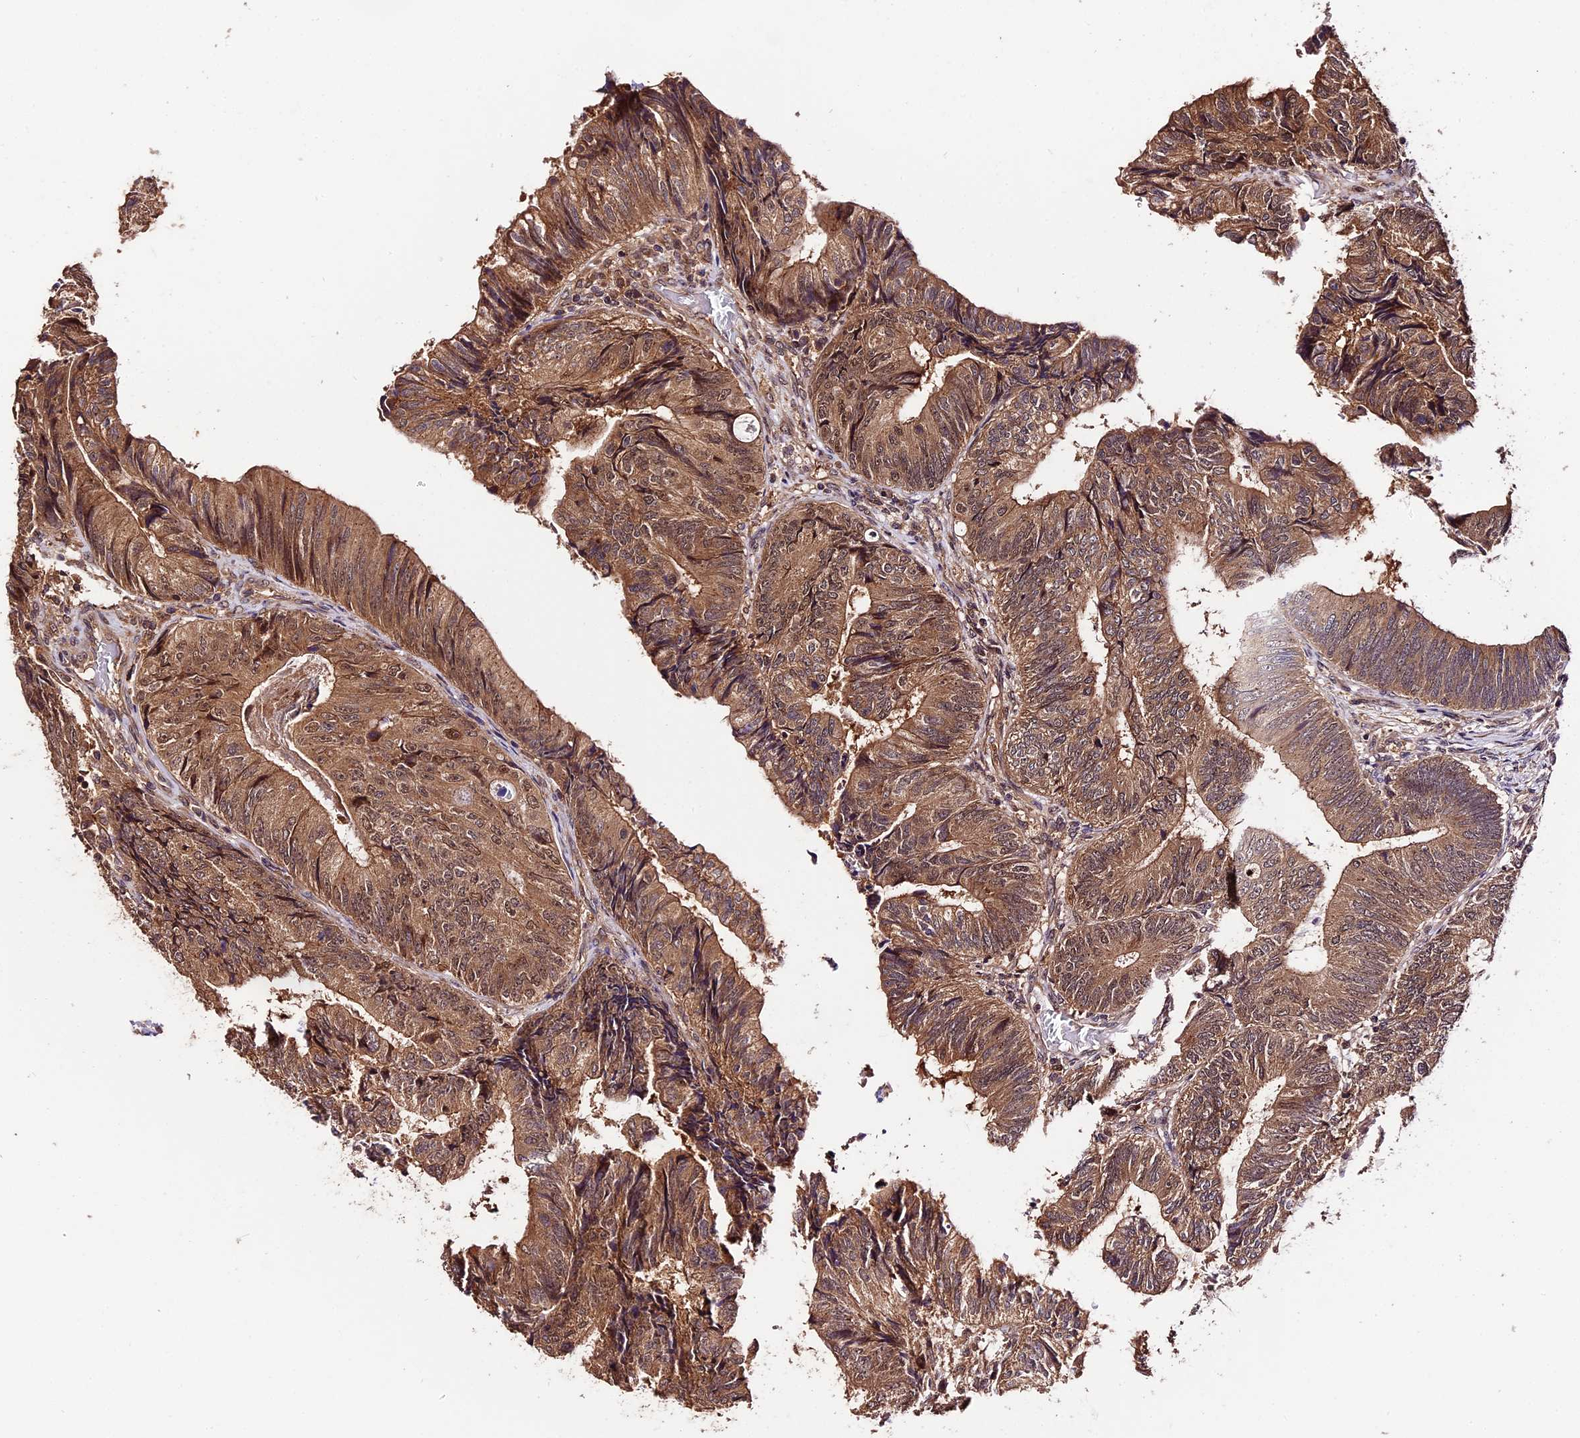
{"staining": {"intensity": "moderate", "quantity": ">75%", "location": "cytoplasmic/membranous"}, "tissue": "colorectal cancer", "cell_type": "Tumor cells", "image_type": "cancer", "snomed": [{"axis": "morphology", "description": "Adenocarcinoma, NOS"}, {"axis": "topography", "description": "Colon"}], "caption": "Immunohistochemistry (IHC) (DAB) staining of human colorectal cancer (adenocarcinoma) demonstrates moderate cytoplasmic/membranous protein staining in about >75% of tumor cells.", "gene": "TRMT1", "patient": {"sex": "female", "age": 67}}